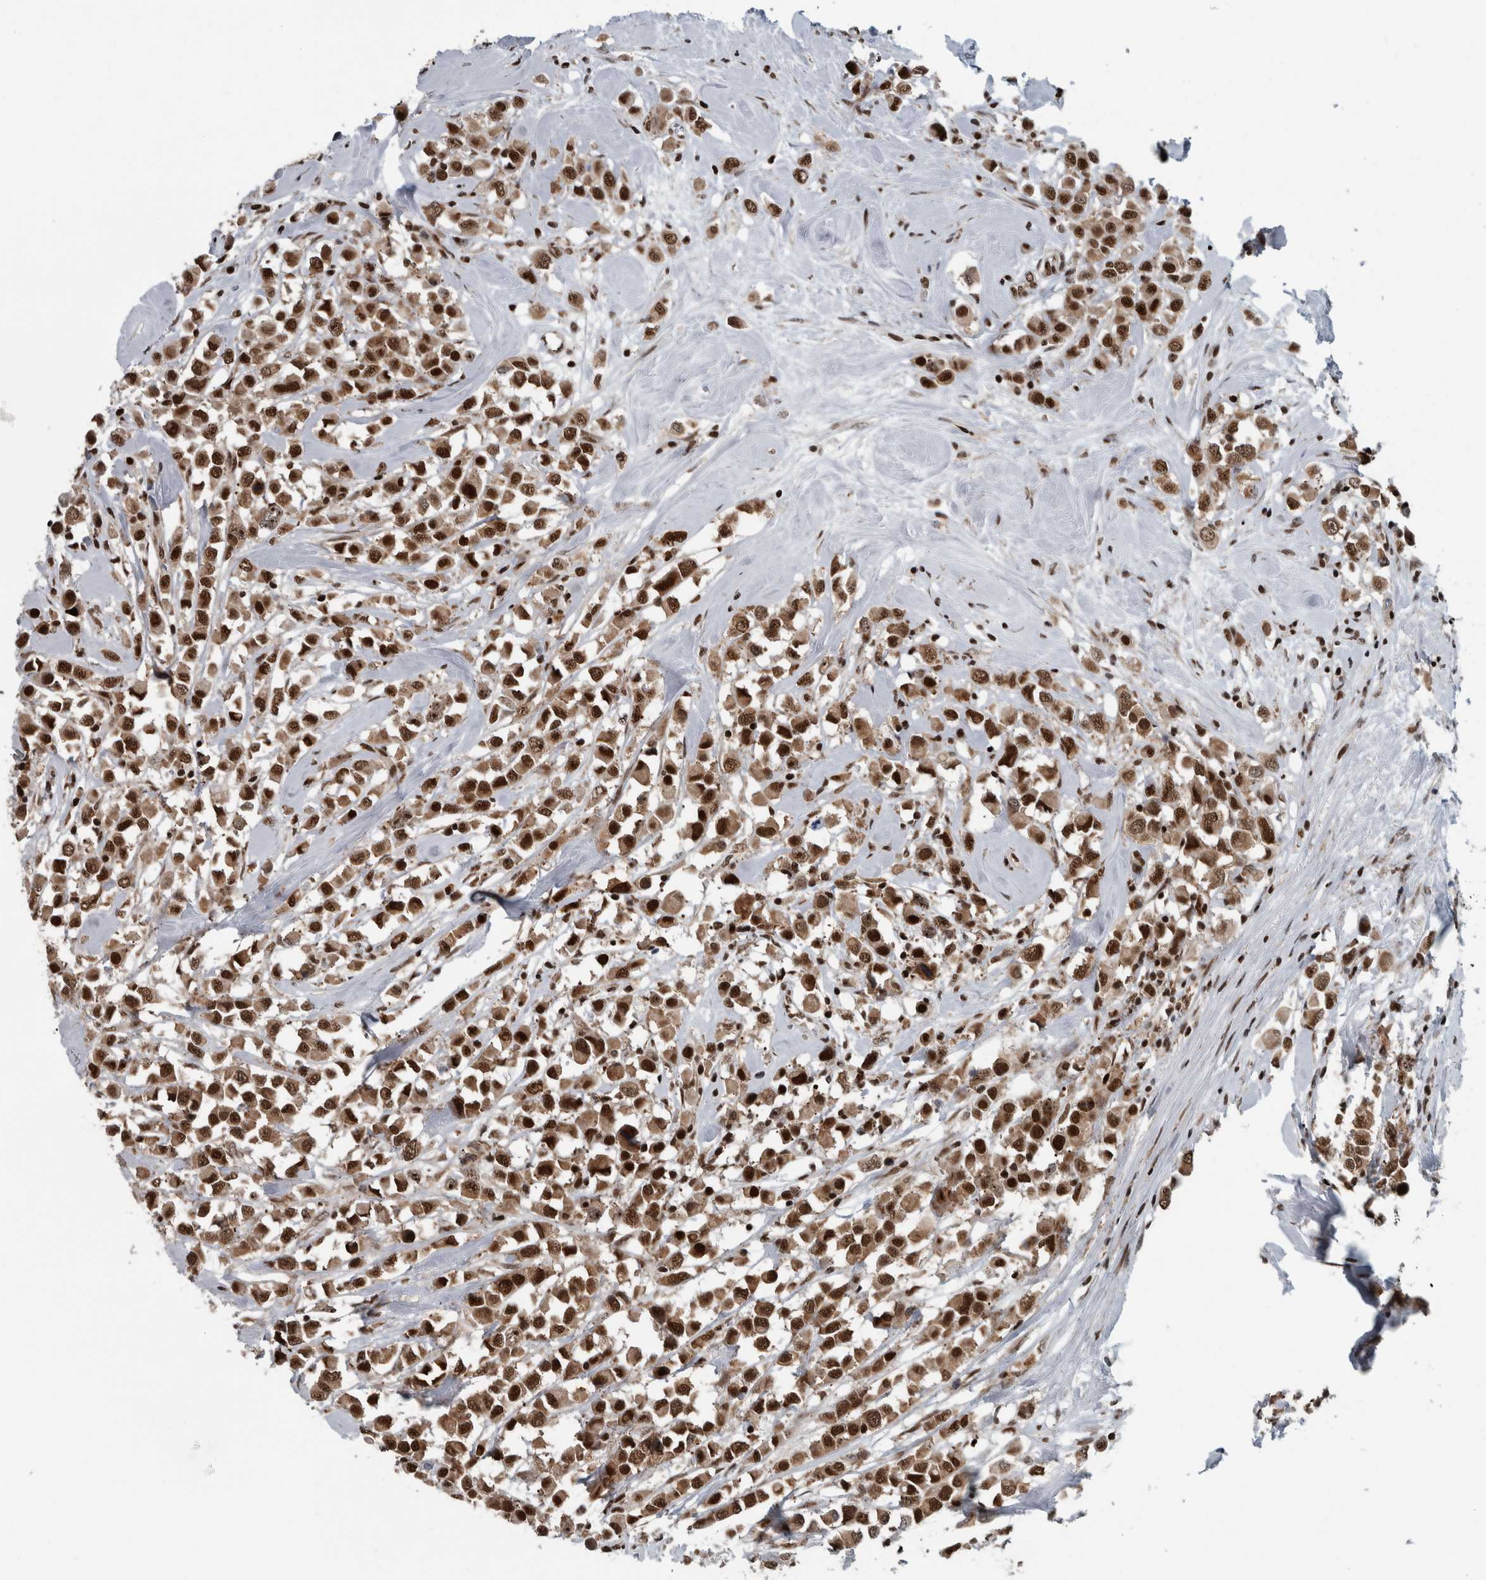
{"staining": {"intensity": "strong", "quantity": ">75%", "location": "cytoplasmic/membranous,nuclear"}, "tissue": "breast cancer", "cell_type": "Tumor cells", "image_type": "cancer", "snomed": [{"axis": "morphology", "description": "Duct carcinoma"}, {"axis": "topography", "description": "Breast"}], "caption": "Protein expression analysis of human intraductal carcinoma (breast) reveals strong cytoplasmic/membranous and nuclear positivity in approximately >75% of tumor cells. (DAB IHC with brightfield microscopy, high magnification).", "gene": "DNMT3A", "patient": {"sex": "female", "age": 61}}